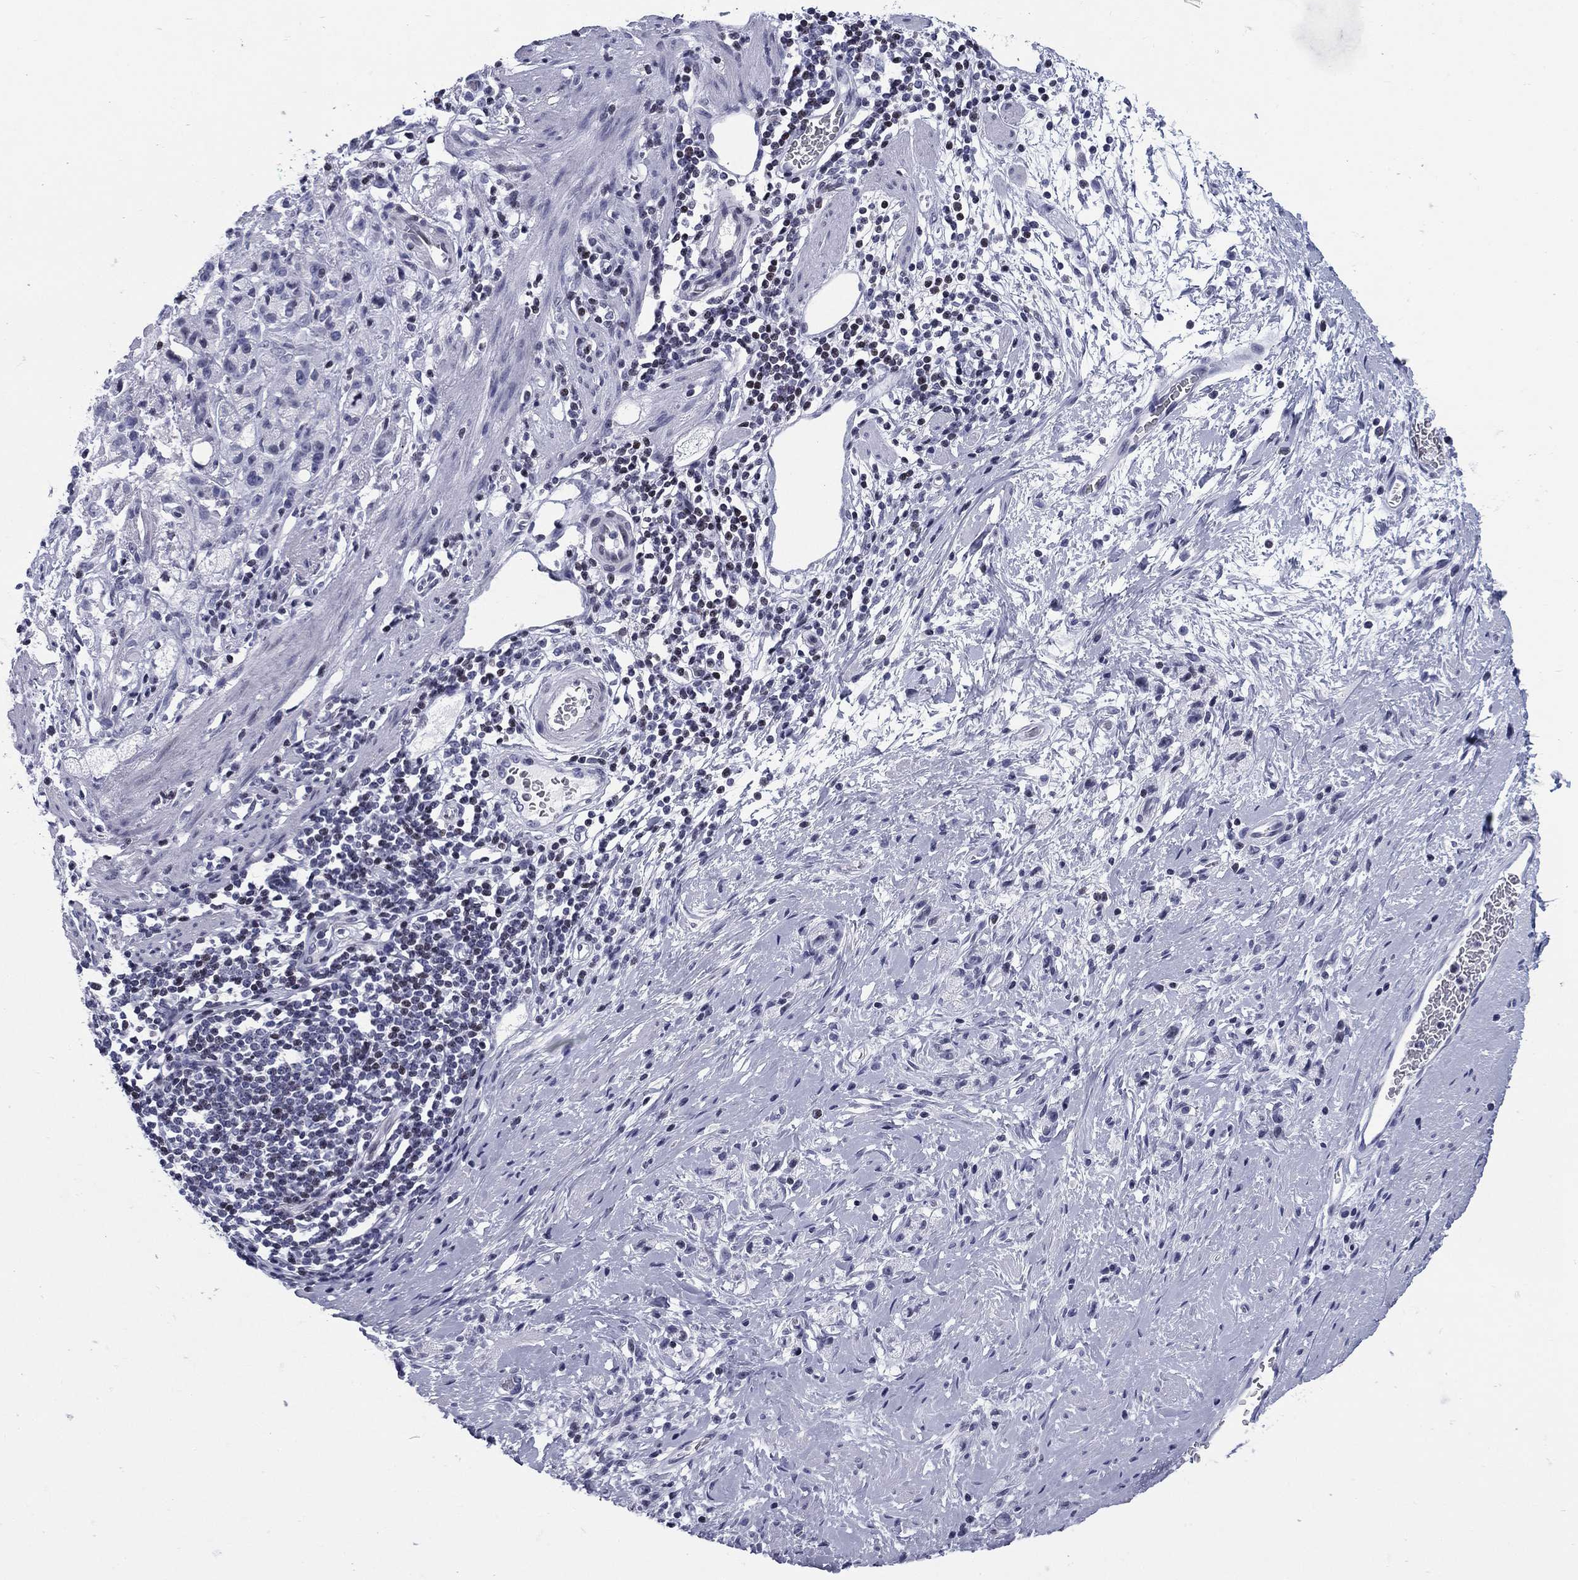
{"staining": {"intensity": "negative", "quantity": "none", "location": "none"}, "tissue": "stomach cancer", "cell_type": "Tumor cells", "image_type": "cancer", "snomed": [{"axis": "morphology", "description": "Adenocarcinoma, NOS"}, {"axis": "topography", "description": "Stomach"}], "caption": "This is an immunohistochemistry image of stomach cancer. There is no positivity in tumor cells.", "gene": "CCDC144A", "patient": {"sex": "male", "age": 58}}